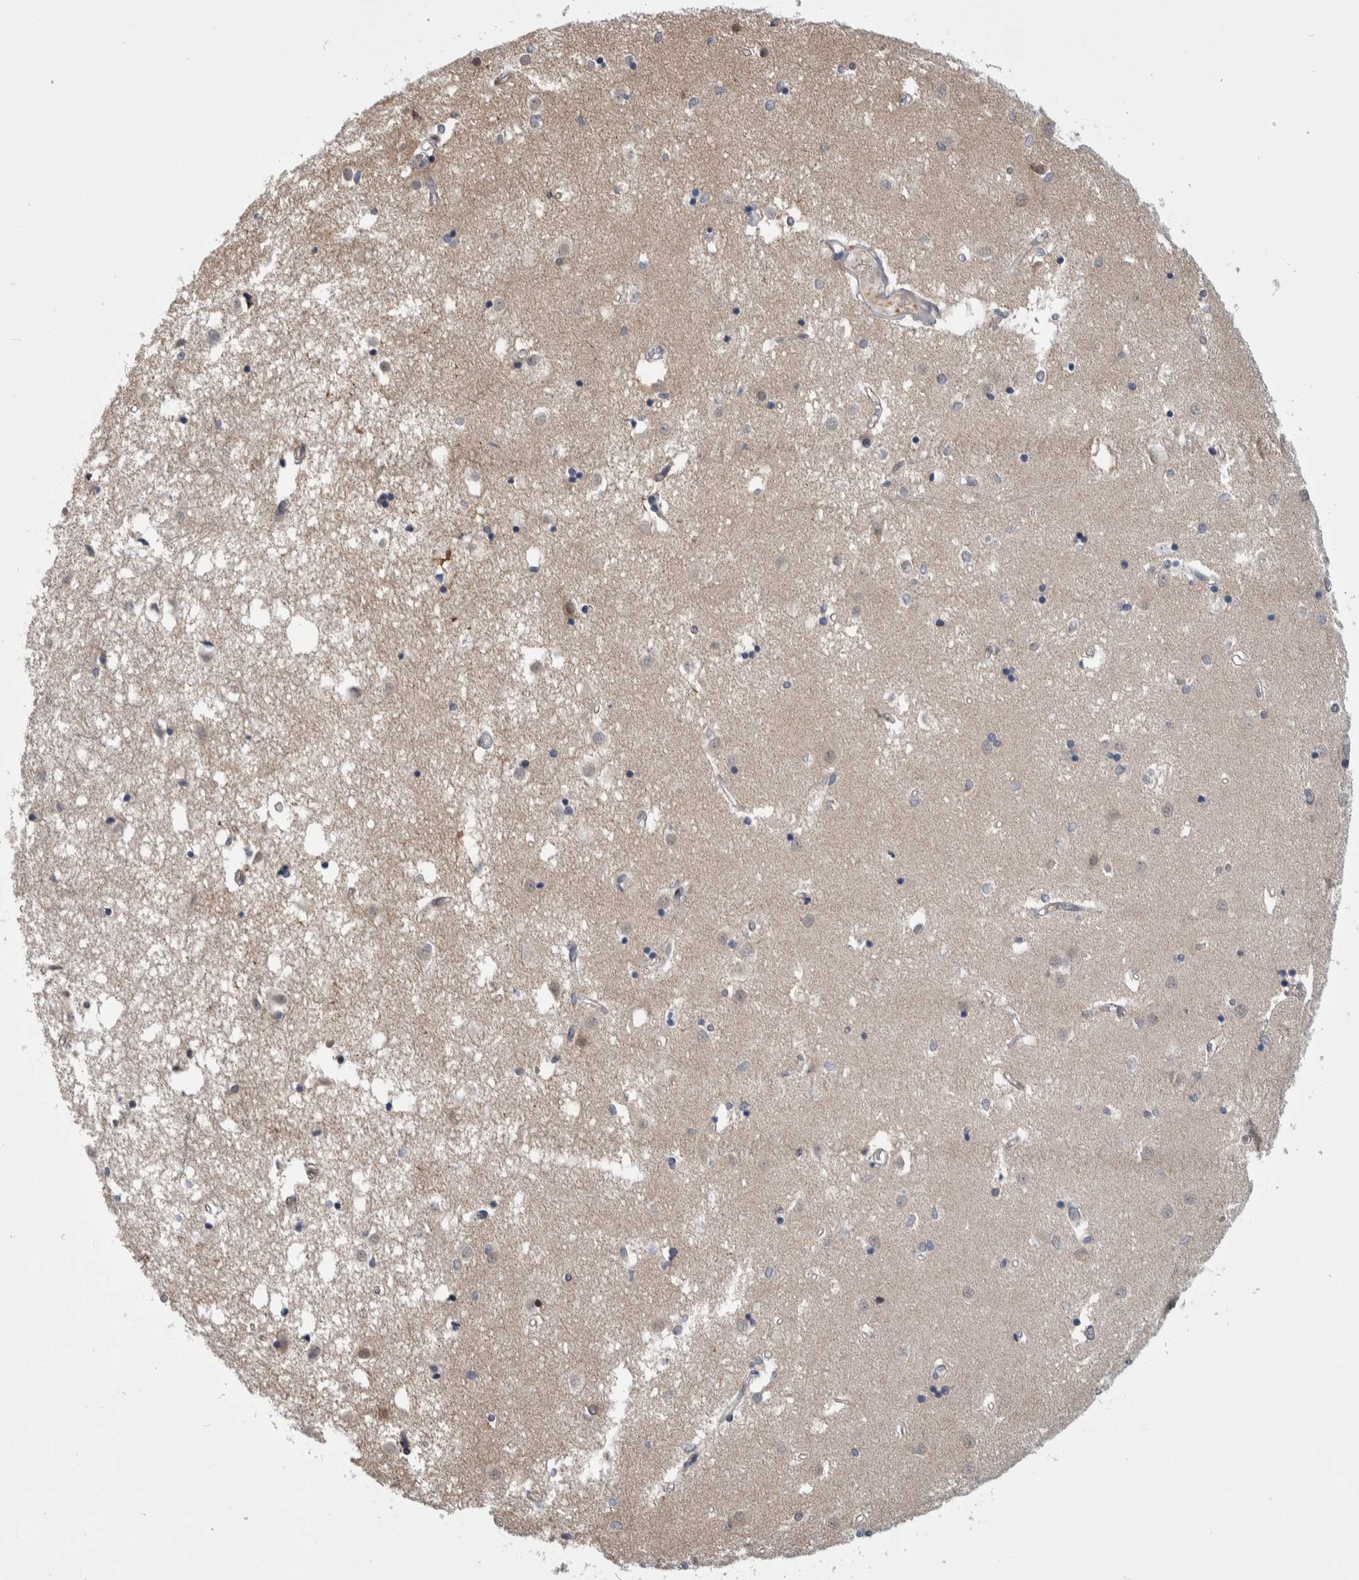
{"staining": {"intensity": "weak", "quantity": "<25%", "location": "cytoplasmic/membranous"}, "tissue": "caudate", "cell_type": "Glial cells", "image_type": "normal", "snomed": [{"axis": "morphology", "description": "Normal tissue, NOS"}, {"axis": "topography", "description": "Lateral ventricle wall"}], "caption": "IHC photomicrograph of unremarkable caudate: caudate stained with DAB demonstrates no significant protein expression in glial cells.", "gene": "PTPA", "patient": {"sex": "male", "age": 45}}